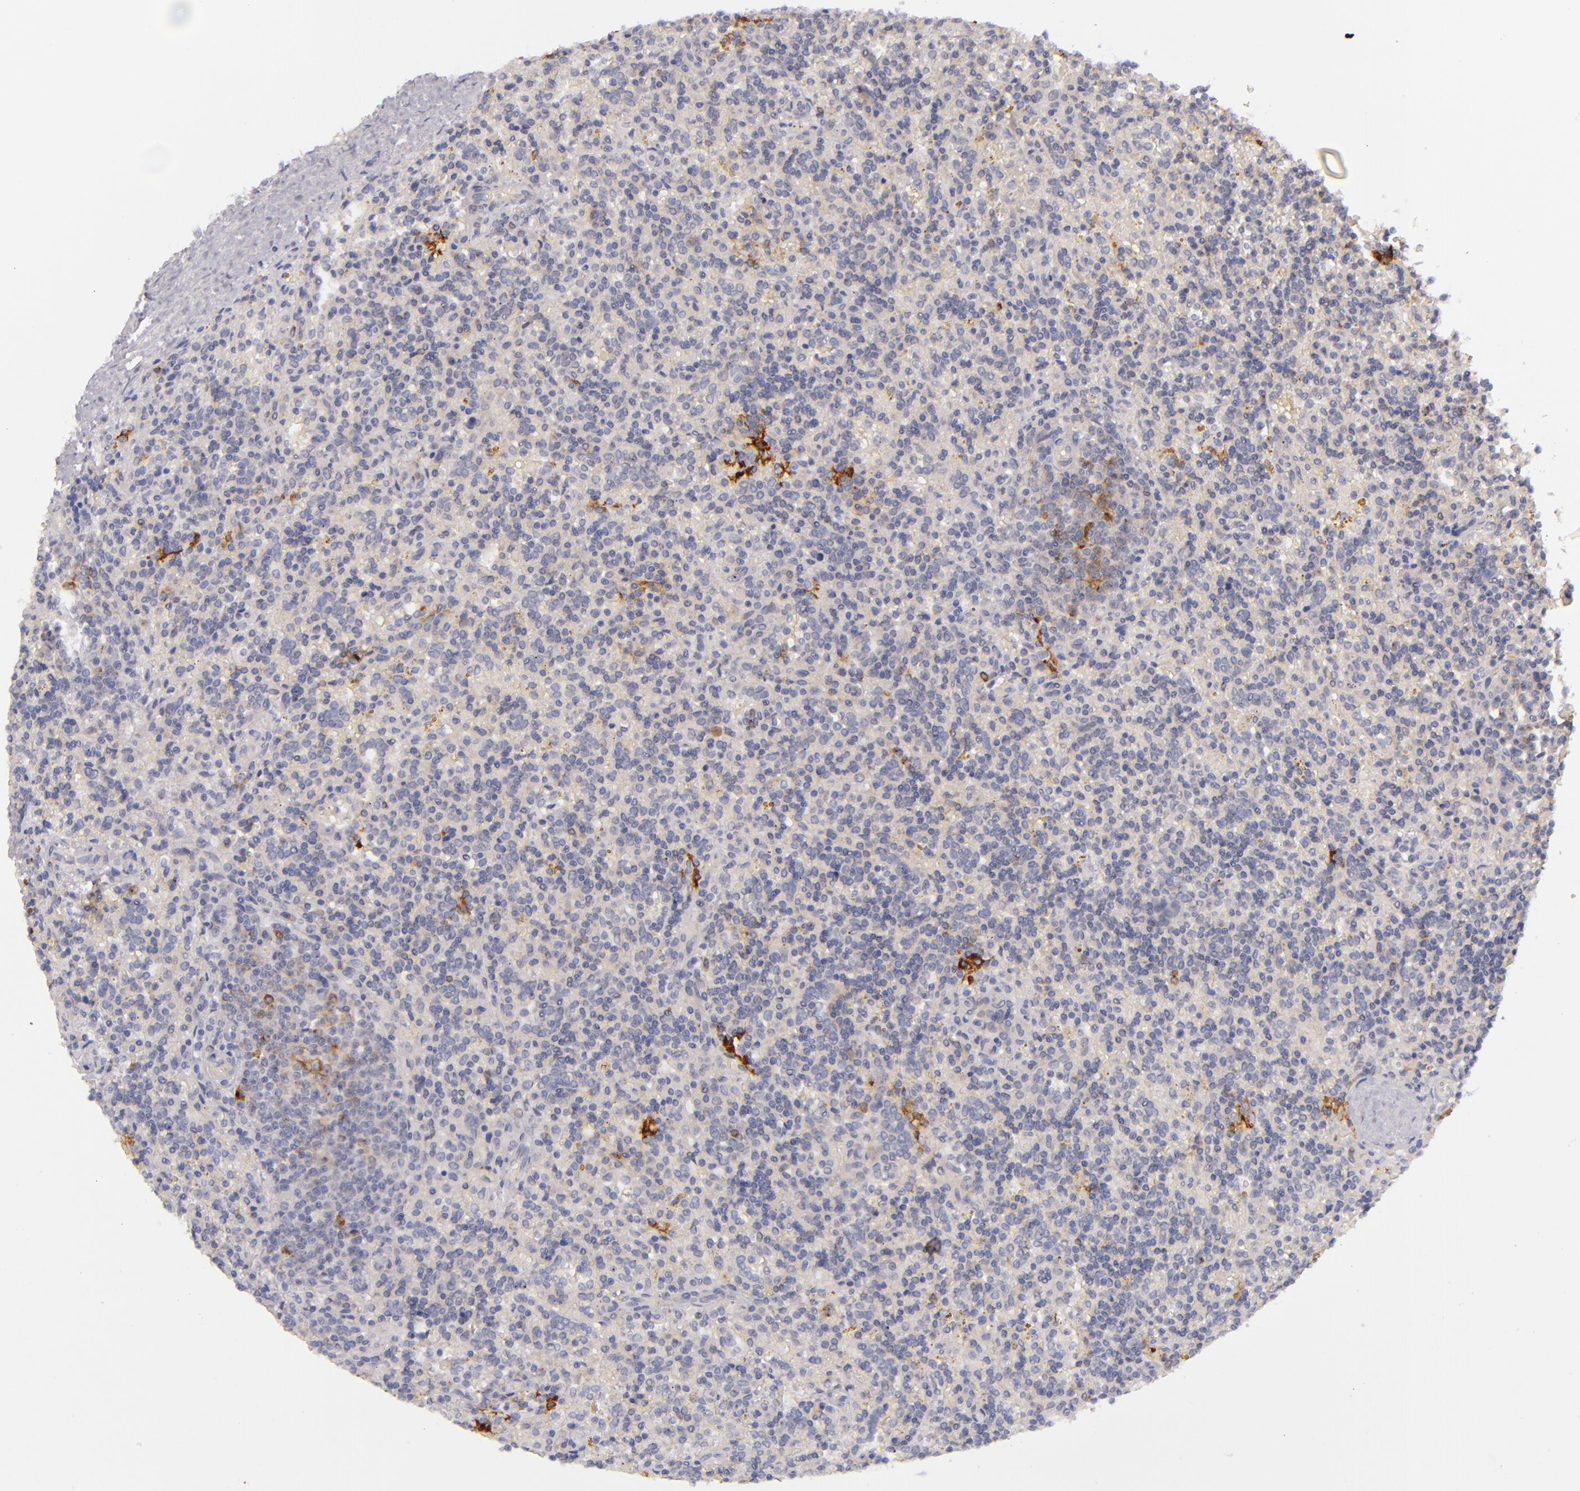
{"staining": {"intensity": "strong", "quantity": "<25%", "location": "cytoplasmic/membranous"}, "tissue": "lymphoma", "cell_type": "Tumor cells", "image_type": "cancer", "snomed": [{"axis": "morphology", "description": "Malignant lymphoma, non-Hodgkin's type, Low grade"}, {"axis": "topography", "description": "Spleen"}], "caption": "Immunohistochemical staining of malignant lymphoma, non-Hodgkin's type (low-grade) displays medium levels of strong cytoplasmic/membranous protein expression in about <25% of tumor cells.", "gene": "CD83", "patient": {"sex": "male", "age": 67}}